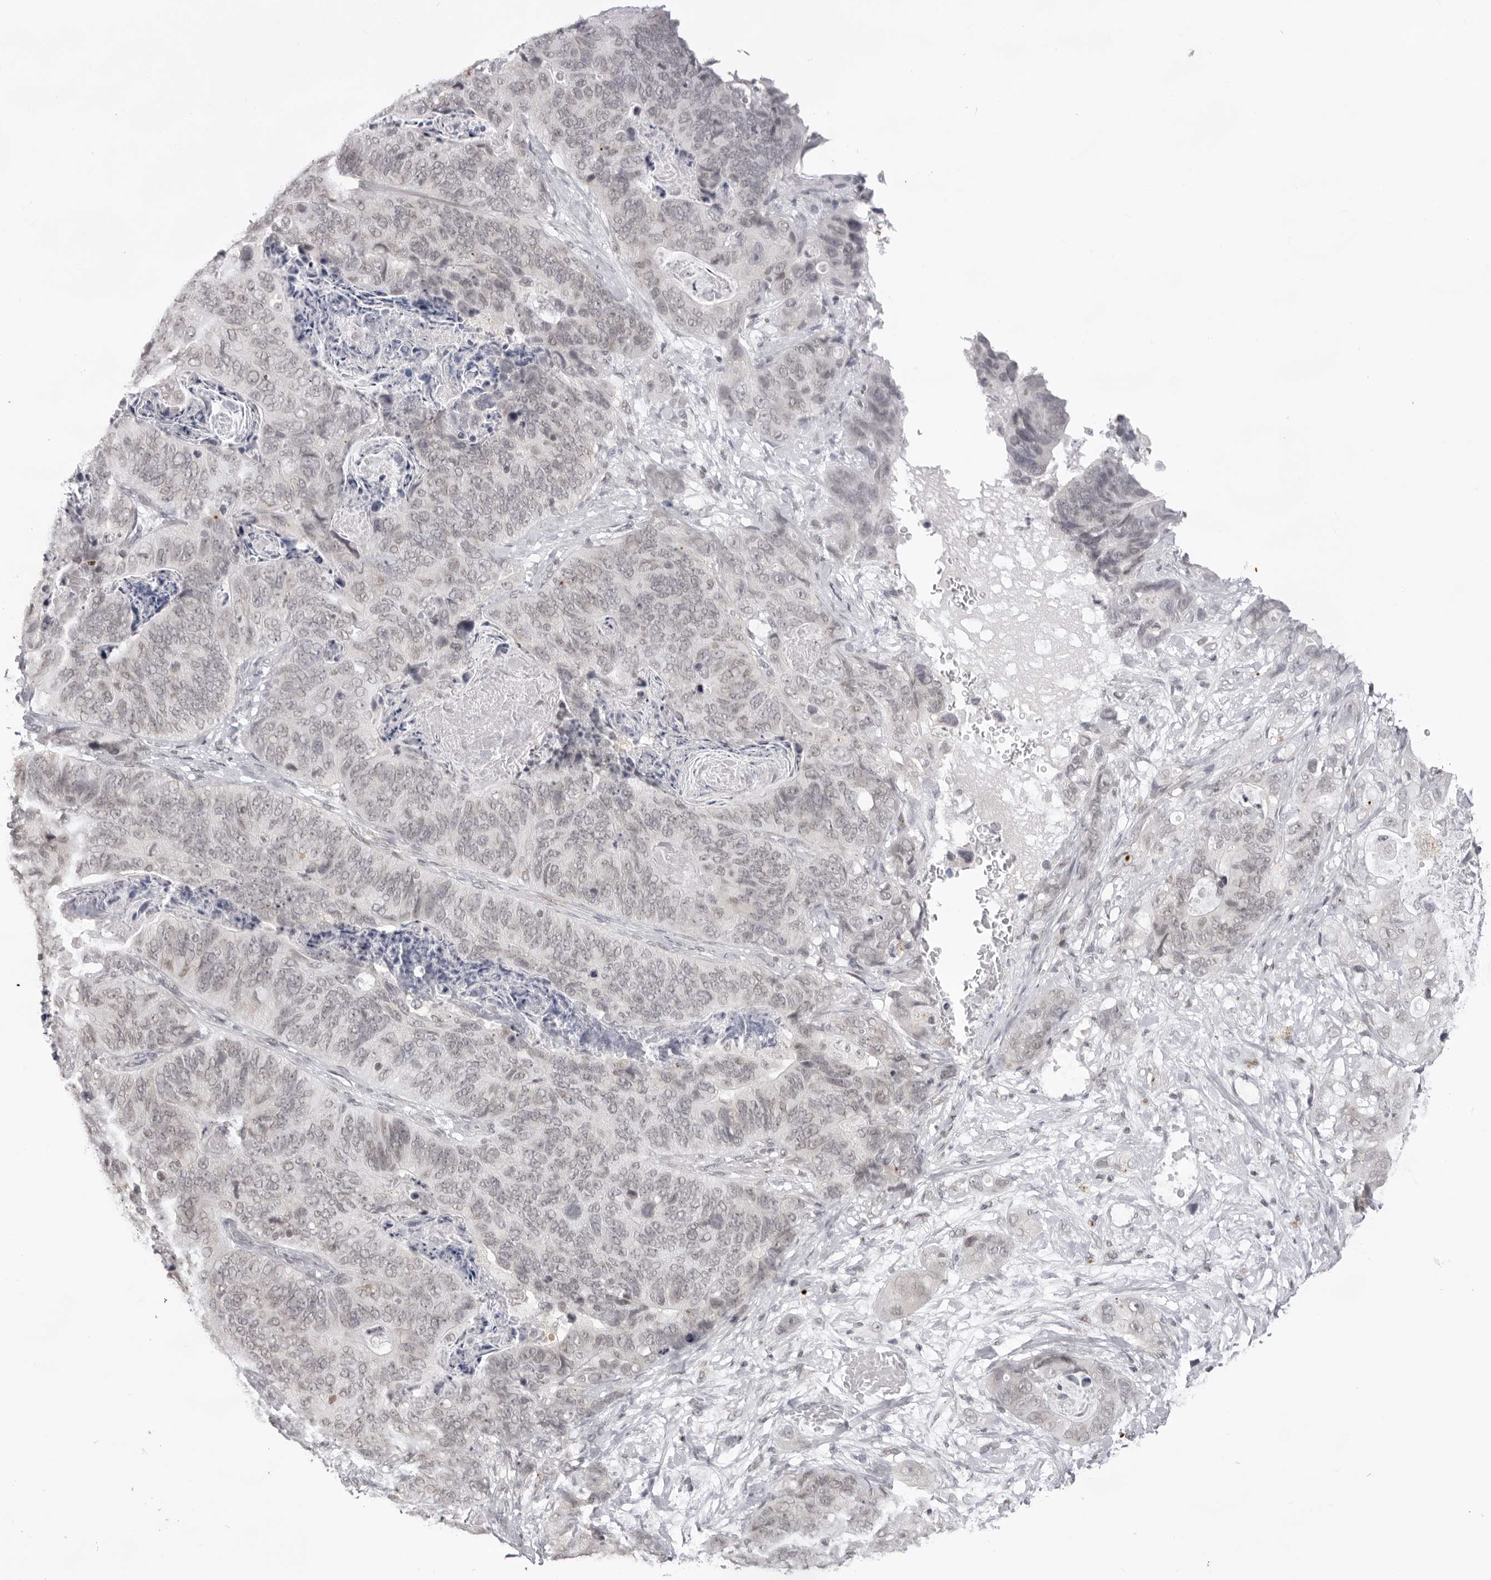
{"staining": {"intensity": "negative", "quantity": "none", "location": "none"}, "tissue": "stomach cancer", "cell_type": "Tumor cells", "image_type": "cancer", "snomed": [{"axis": "morphology", "description": "Normal tissue, NOS"}, {"axis": "morphology", "description": "Adenocarcinoma, NOS"}, {"axis": "topography", "description": "Stomach"}], "caption": "DAB immunohistochemical staining of stomach cancer displays no significant expression in tumor cells.", "gene": "NTM", "patient": {"sex": "female", "age": 89}}